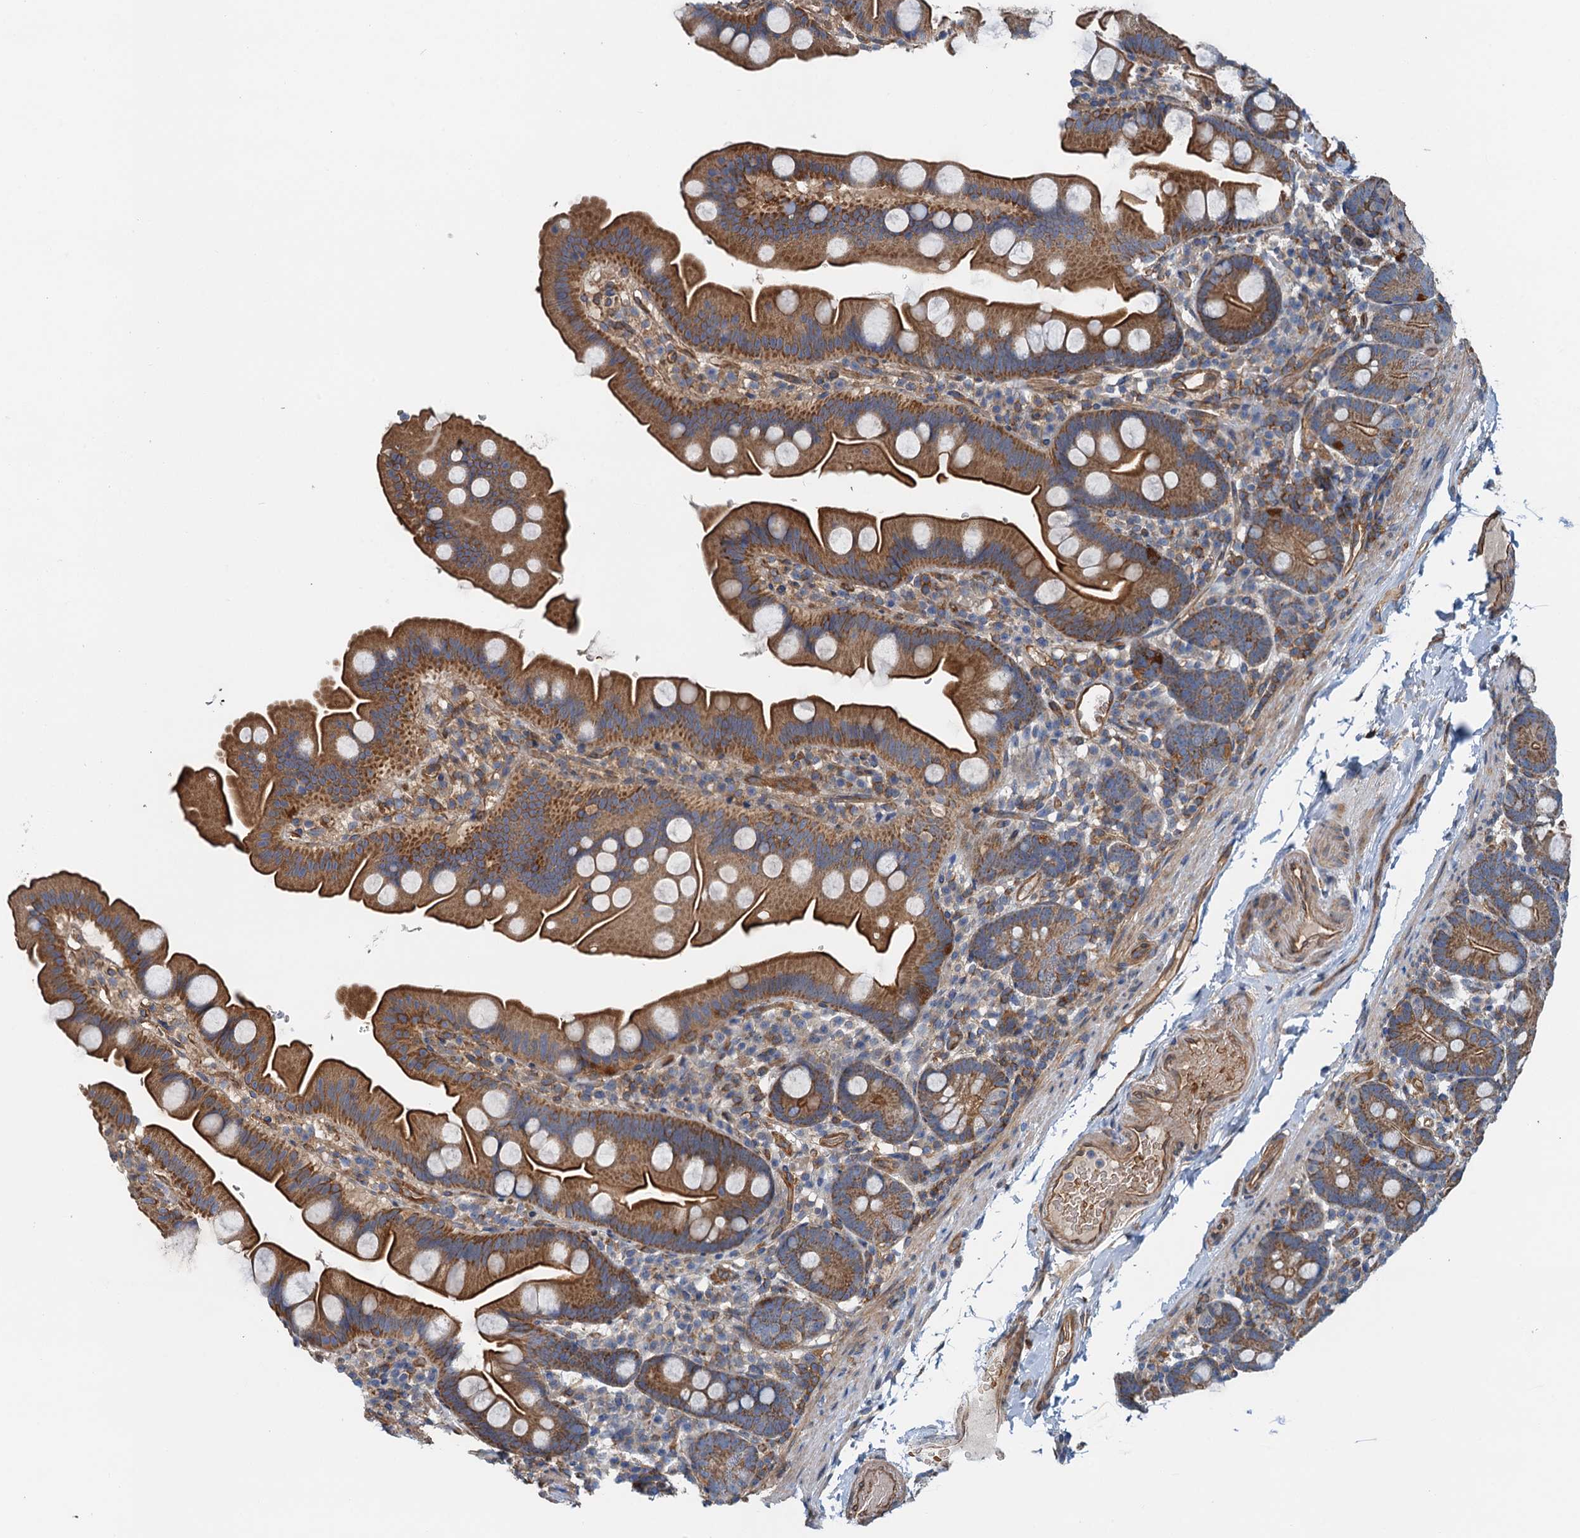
{"staining": {"intensity": "moderate", "quantity": ">75%", "location": "cytoplasmic/membranous"}, "tissue": "small intestine", "cell_type": "Glandular cells", "image_type": "normal", "snomed": [{"axis": "morphology", "description": "Normal tissue, NOS"}, {"axis": "topography", "description": "Small intestine"}], "caption": "Brown immunohistochemical staining in benign human small intestine reveals moderate cytoplasmic/membranous positivity in about >75% of glandular cells.", "gene": "ROGDI", "patient": {"sex": "female", "age": 68}}